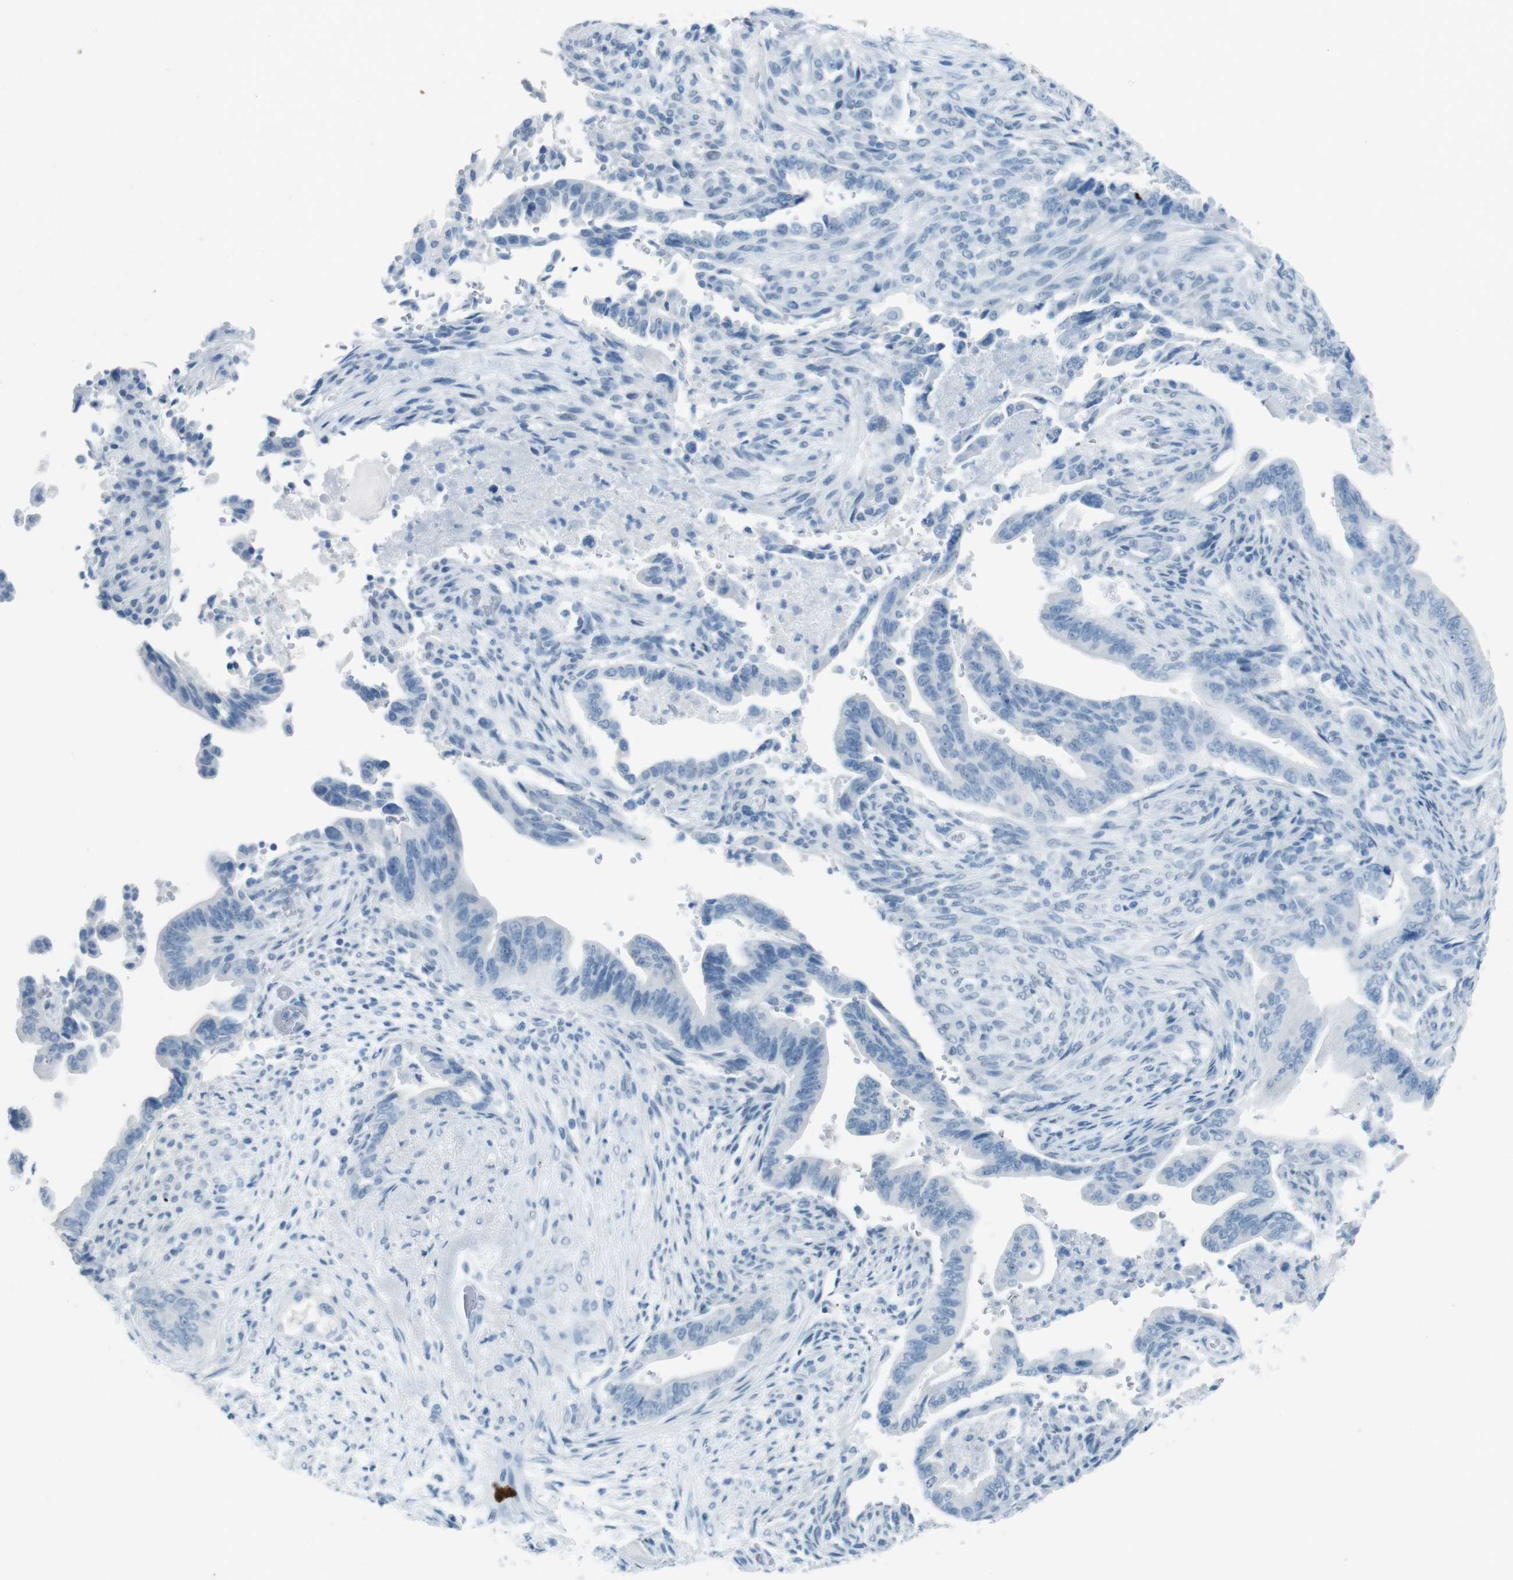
{"staining": {"intensity": "negative", "quantity": "none", "location": "none"}, "tissue": "pancreatic cancer", "cell_type": "Tumor cells", "image_type": "cancer", "snomed": [{"axis": "morphology", "description": "Adenocarcinoma, NOS"}, {"axis": "topography", "description": "Pancreas"}], "caption": "Protein analysis of pancreatic adenocarcinoma reveals no significant positivity in tumor cells.", "gene": "TMEM207", "patient": {"sex": "male", "age": 70}}